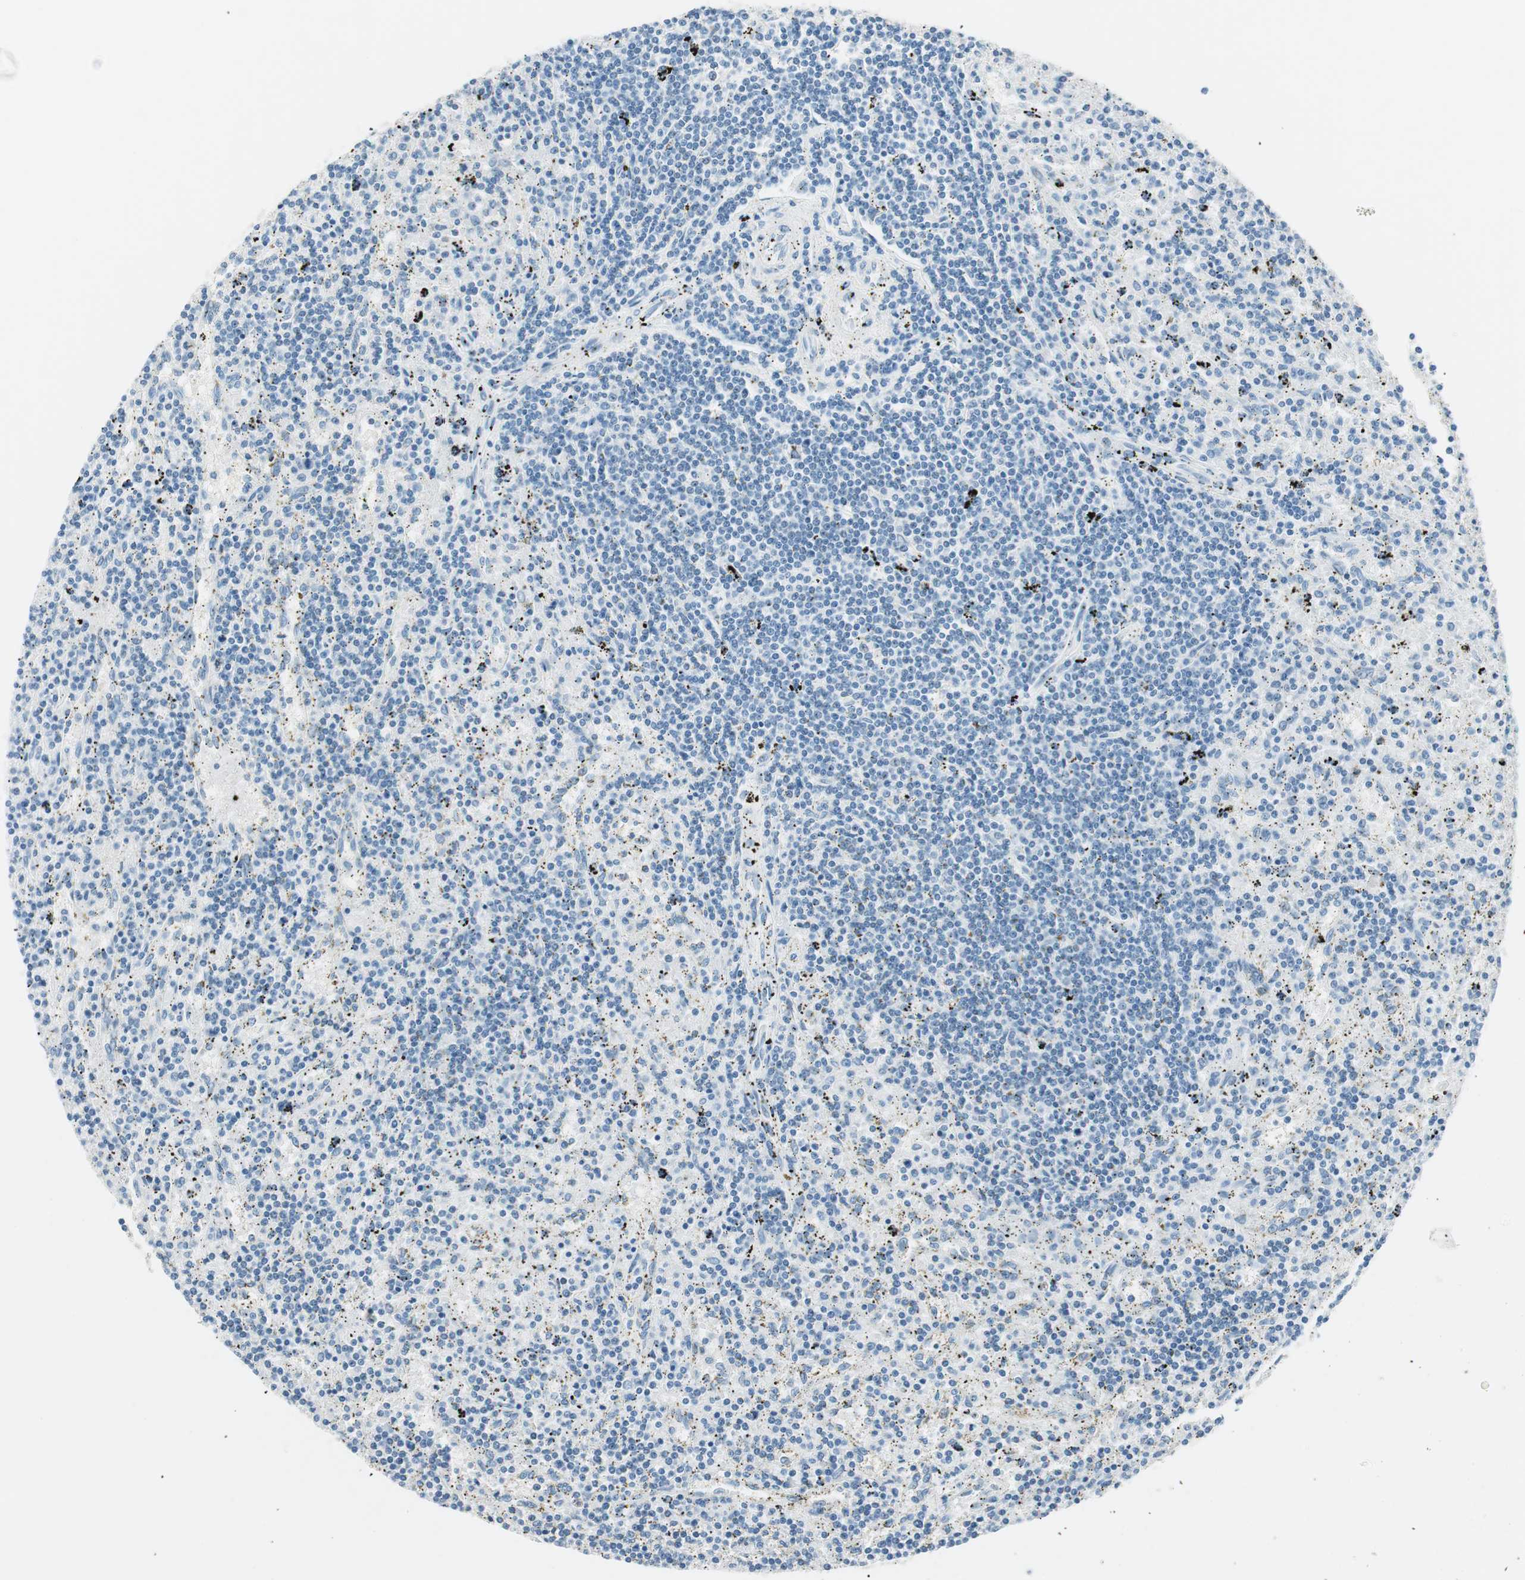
{"staining": {"intensity": "negative", "quantity": "none", "location": "none"}, "tissue": "lymphoma", "cell_type": "Tumor cells", "image_type": "cancer", "snomed": [{"axis": "morphology", "description": "Malignant lymphoma, non-Hodgkin's type, Low grade"}, {"axis": "topography", "description": "Spleen"}], "caption": "The micrograph shows no staining of tumor cells in malignant lymphoma, non-Hodgkin's type (low-grade).", "gene": "HOXB13", "patient": {"sex": "male", "age": 76}}